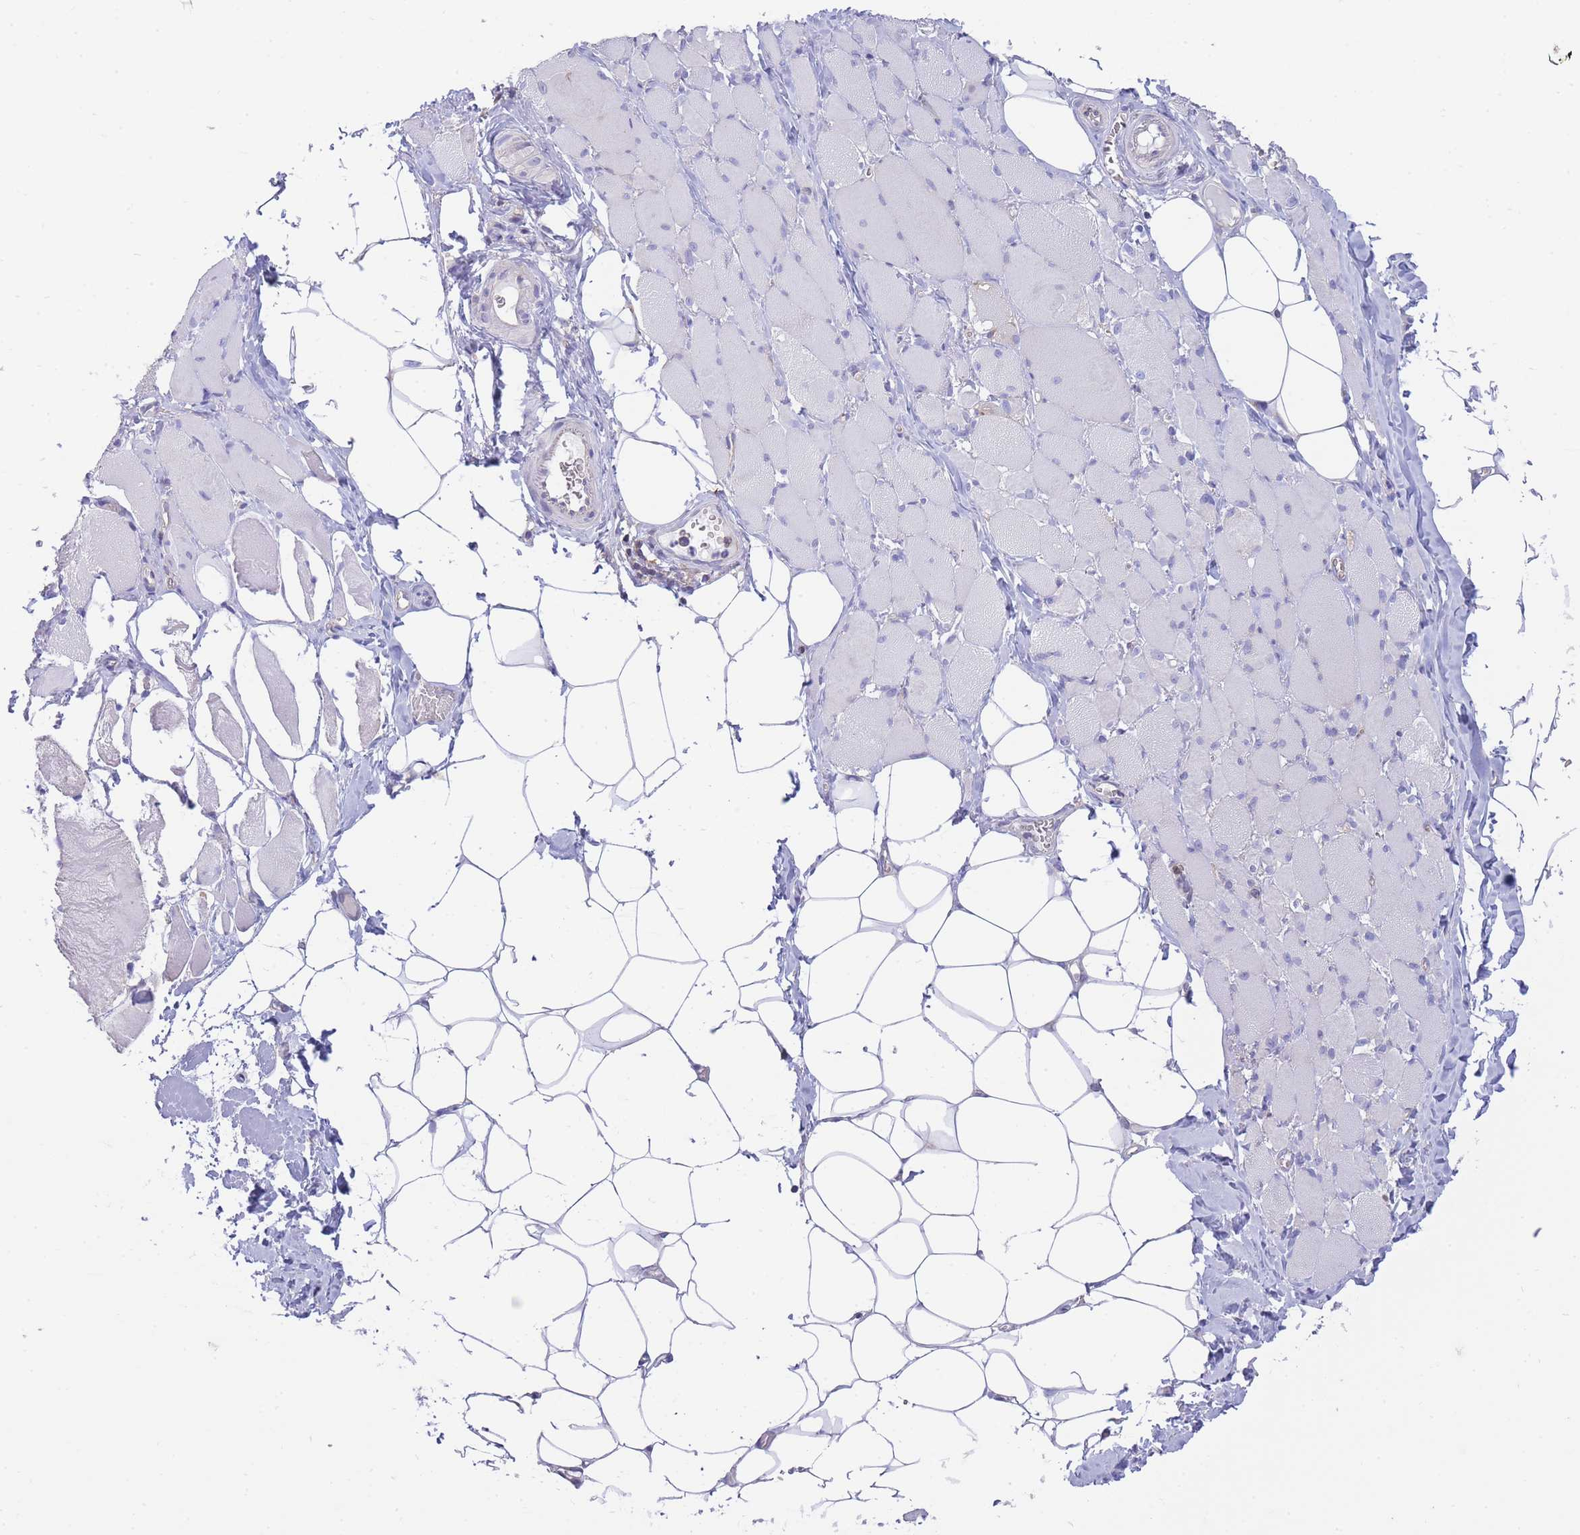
{"staining": {"intensity": "negative", "quantity": "none", "location": "none"}, "tissue": "skeletal muscle", "cell_type": "Myocytes", "image_type": "normal", "snomed": [{"axis": "morphology", "description": "Normal tissue, NOS"}, {"axis": "morphology", "description": "Basal cell carcinoma"}, {"axis": "topography", "description": "Skeletal muscle"}], "caption": "An image of skeletal muscle stained for a protein displays no brown staining in myocytes.", "gene": "SH2B2", "patient": {"sex": "female", "age": 64}}